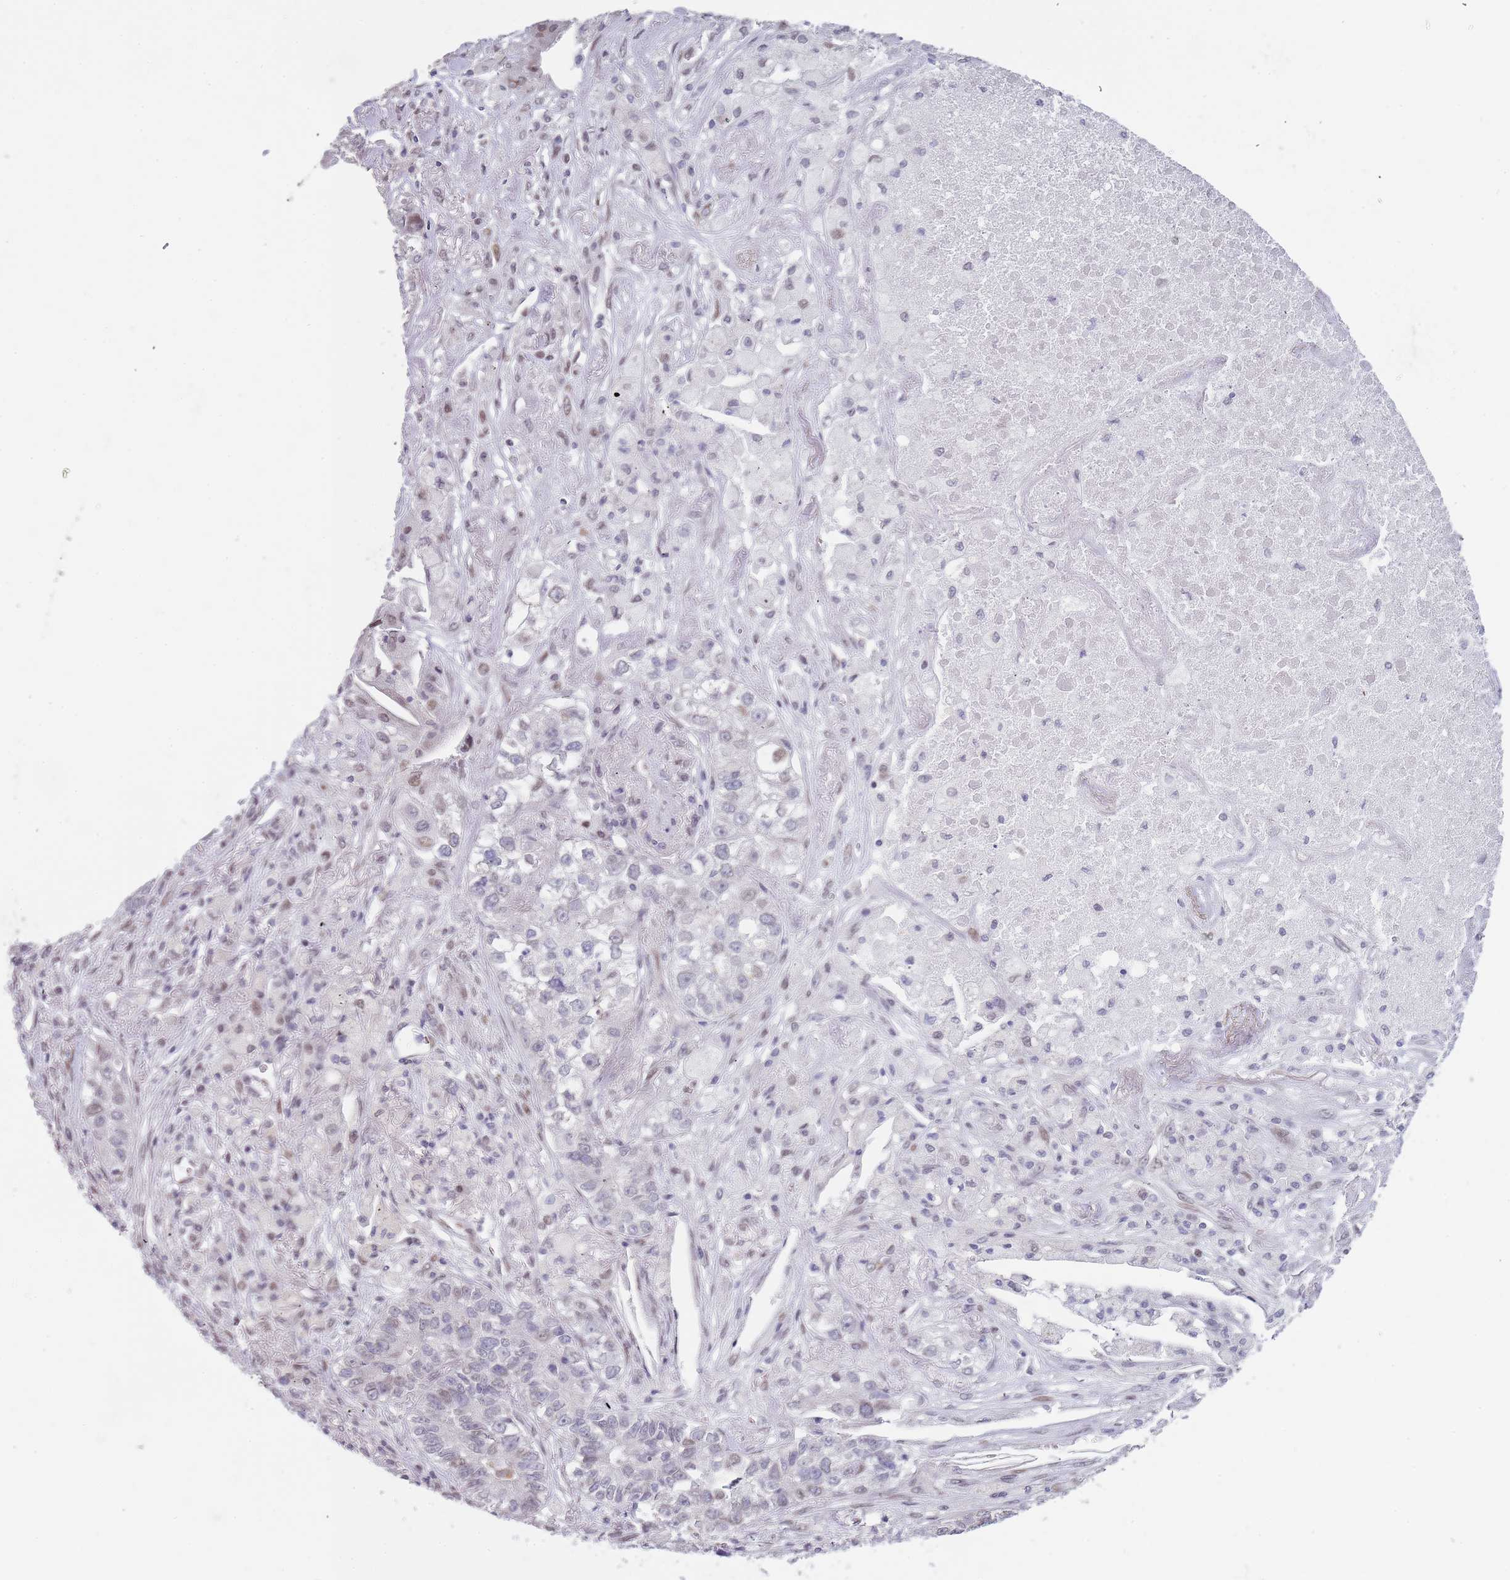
{"staining": {"intensity": "weak", "quantity": "<25%", "location": "cytoplasmic/membranous,nuclear"}, "tissue": "lung cancer", "cell_type": "Tumor cells", "image_type": "cancer", "snomed": [{"axis": "morphology", "description": "Adenocarcinoma, NOS"}, {"axis": "topography", "description": "Lung"}], "caption": "High power microscopy image of an immunohistochemistry (IHC) micrograph of lung cancer, revealing no significant staining in tumor cells. (Immunohistochemistry, brightfield microscopy, high magnification).", "gene": "KLHDC2", "patient": {"sex": "male", "age": 49}}